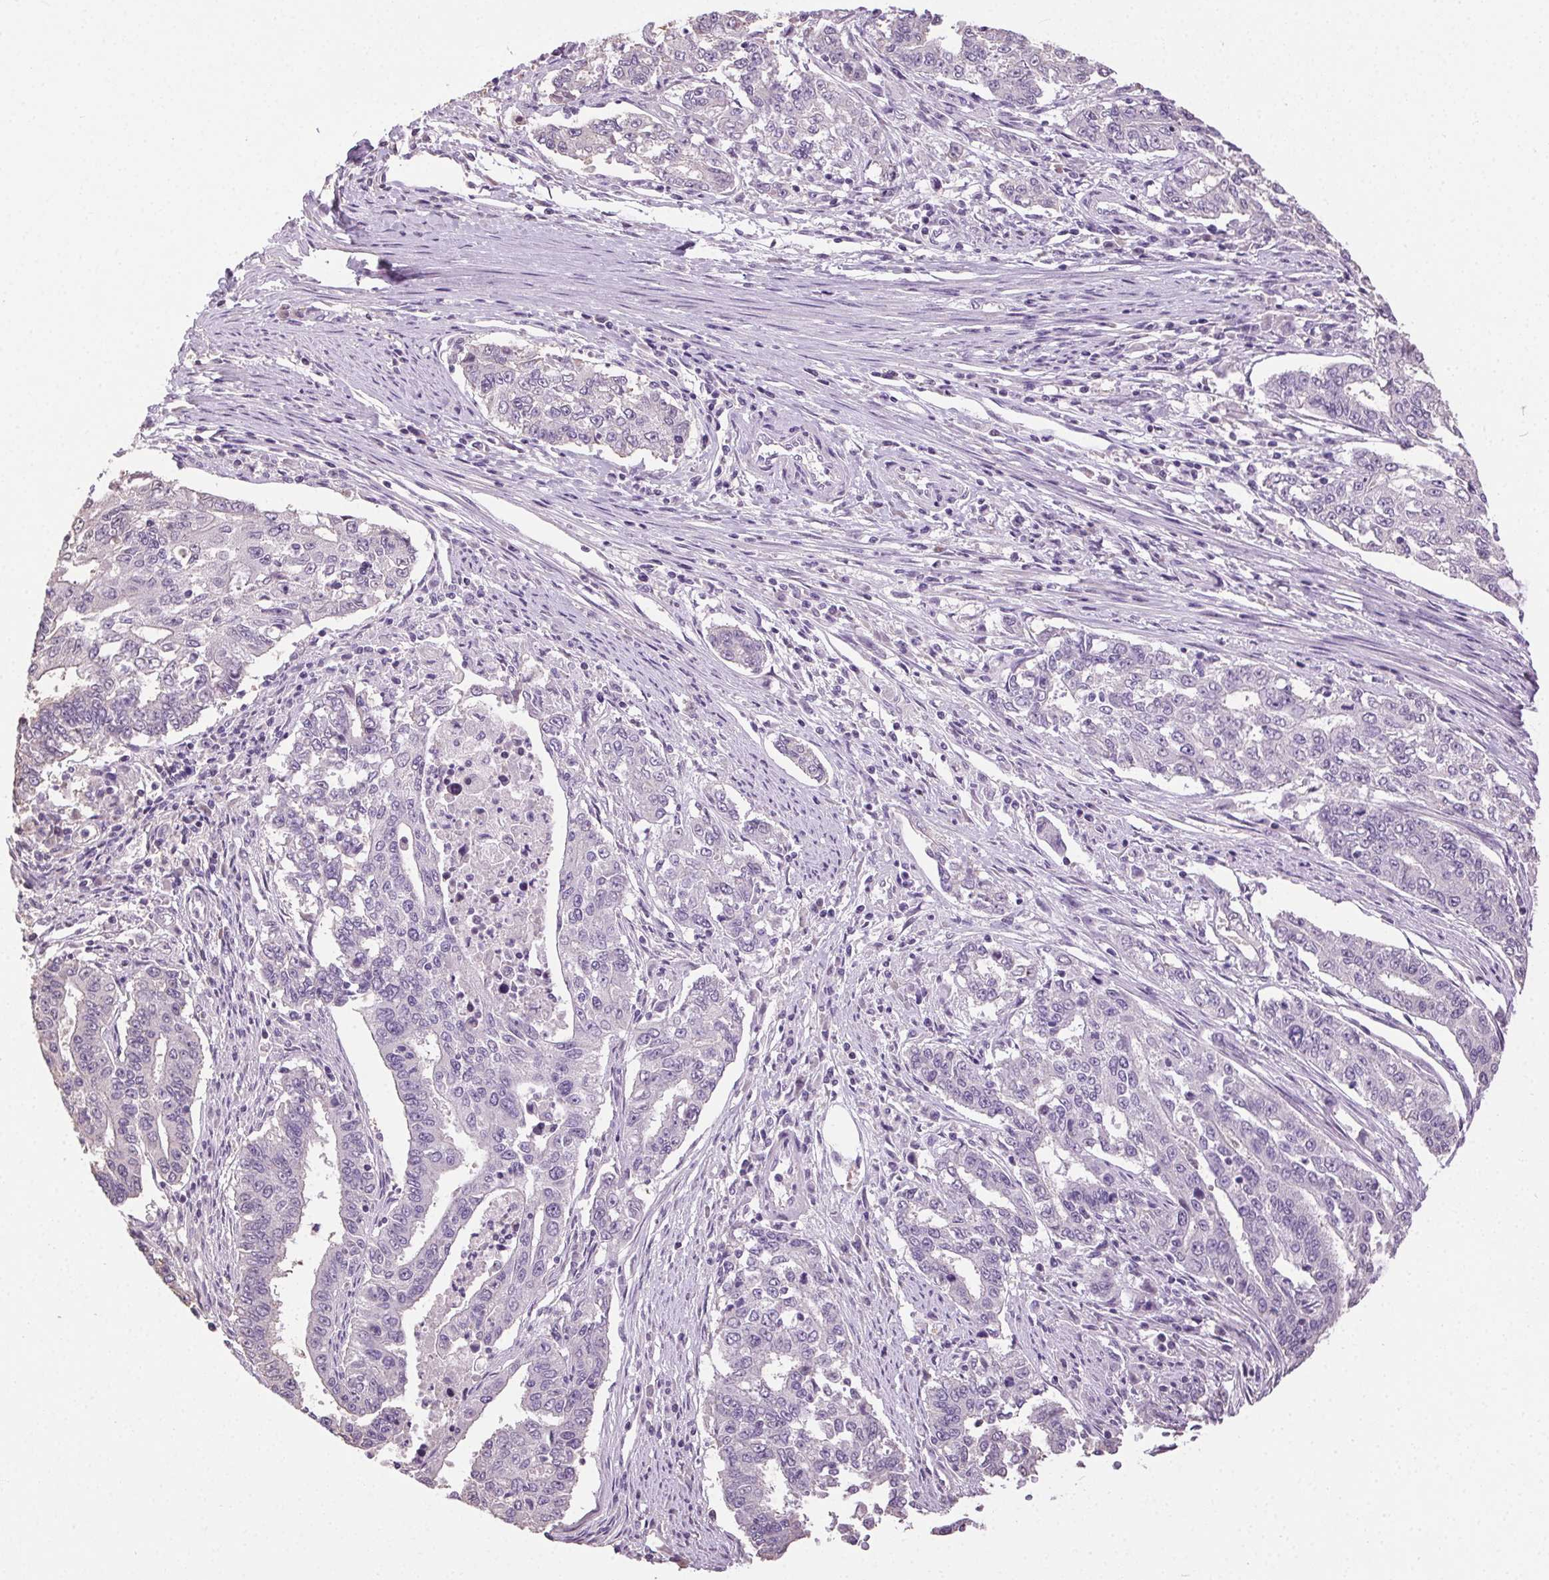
{"staining": {"intensity": "negative", "quantity": "none", "location": "none"}, "tissue": "endometrial cancer", "cell_type": "Tumor cells", "image_type": "cancer", "snomed": [{"axis": "morphology", "description": "Adenocarcinoma, NOS"}, {"axis": "topography", "description": "Uterus"}], "caption": "Histopathology image shows no protein expression in tumor cells of endometrial cancer (adenocarcinoma) tissue. The staining was performed using DAB to visualize the protein expression in brown, while the nuclei were stained in blue with hematoxylin (Magnification: 20x).", "gene": "SYCE2", "patient": {"sex": "female", "age": 59}}